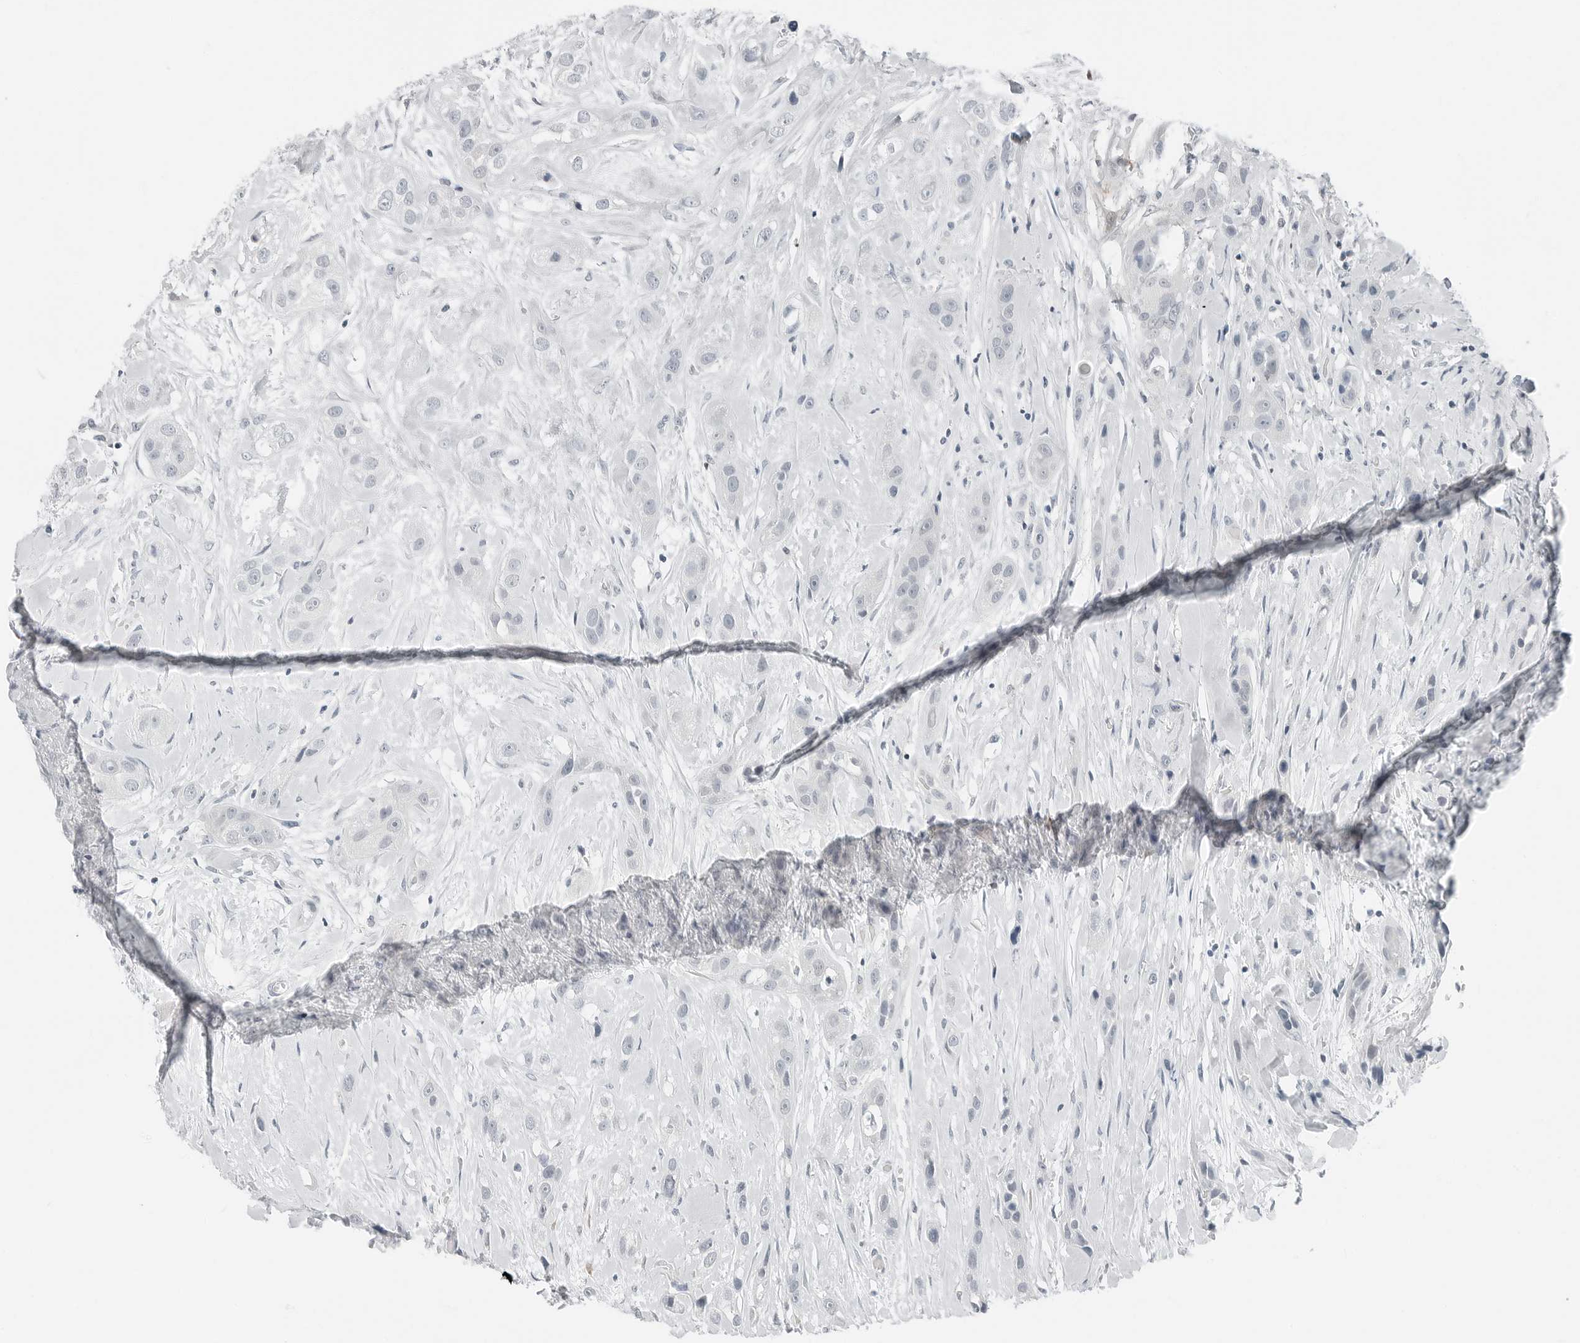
{"staining": {"intensity": "negative", "quantity": "none", "location": "none"}, "tissue": "head and neck cancer", "cell_type": "Tumor cells", "image_type": "cancer", "snomed": [{"axis": "morphology", "description": "Normal tissue, NOS"}, {"axis": "morphology", "description": "Squamous cell carcinoma, NOS"}, {"axis": "topography", "description": "Skeletal muscle"}, {"axis": "topography", "description": "Head-Neck"}], "caption": "Tumor cells are negative for brown protein staining in head and neck squamous cell carcinoma.", "gene": "XIRP1", "patient": {"sex": "male", "age": 51}}